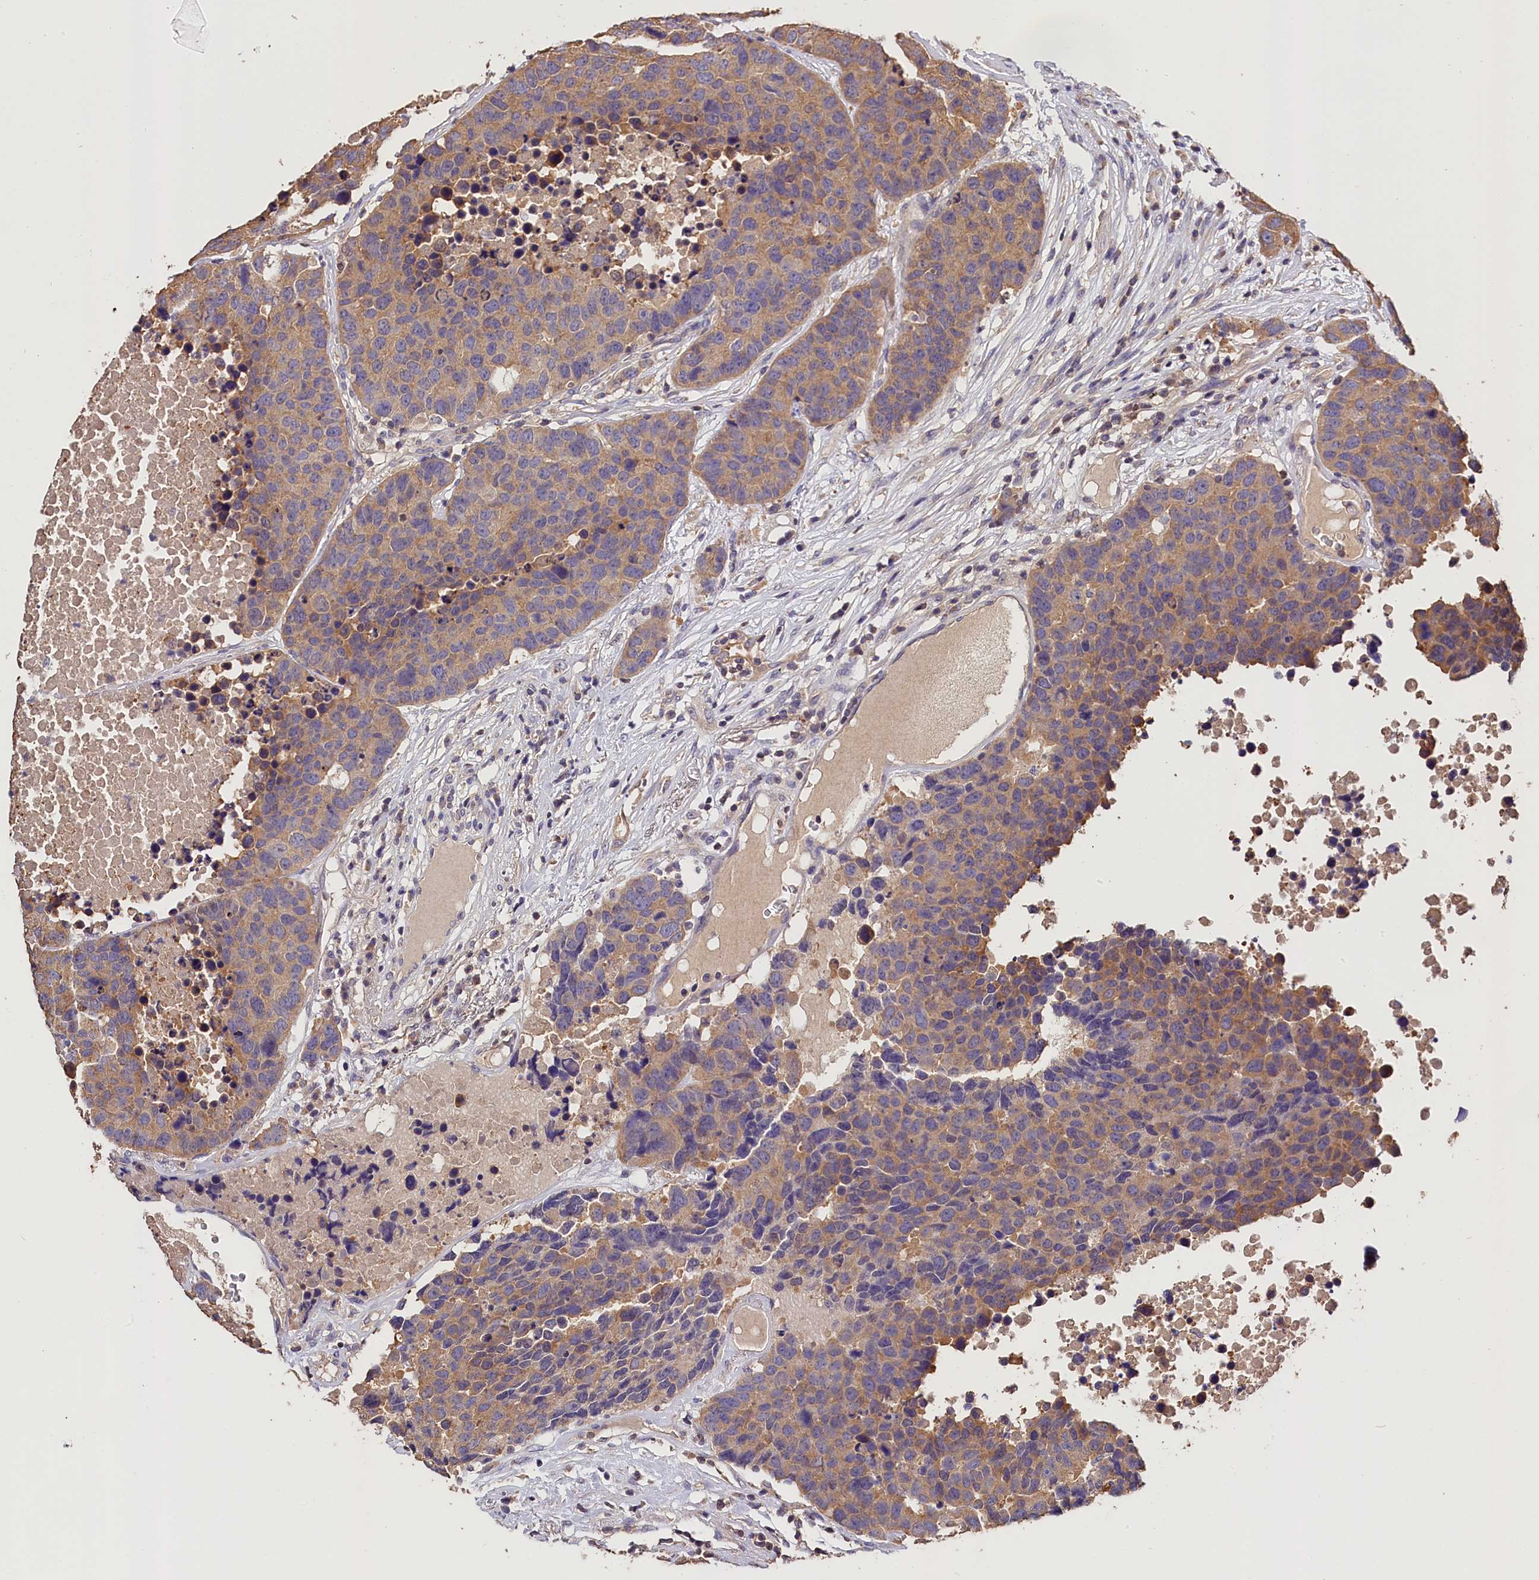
{"staining": {"intensity": "moderate", "quantity": "25%-75%", "location": "cytoplasmic/membranous"}, "tissue": "carcinoid", "cell_type": "Tumor cells", "image_type": "cancer", "snomed": [{"axis": "morphology", "description": "Carcinoid, malignant, NOS"}, {"axis": "topography", "description": "Lung"}], "caption": "High-magnification brightfield microscopy of carcinoid (malignant) stained with DAB (3,3'-diaminobenzidine) (brown) and counterstained with hematoxylin (blue). tumor cells exhibit moderate cytoplasmic/membranous positivity is seen in approximately25%-75% of cells.", "gene": "OAS3", "patient": {"sex": "male", "age": 60}}